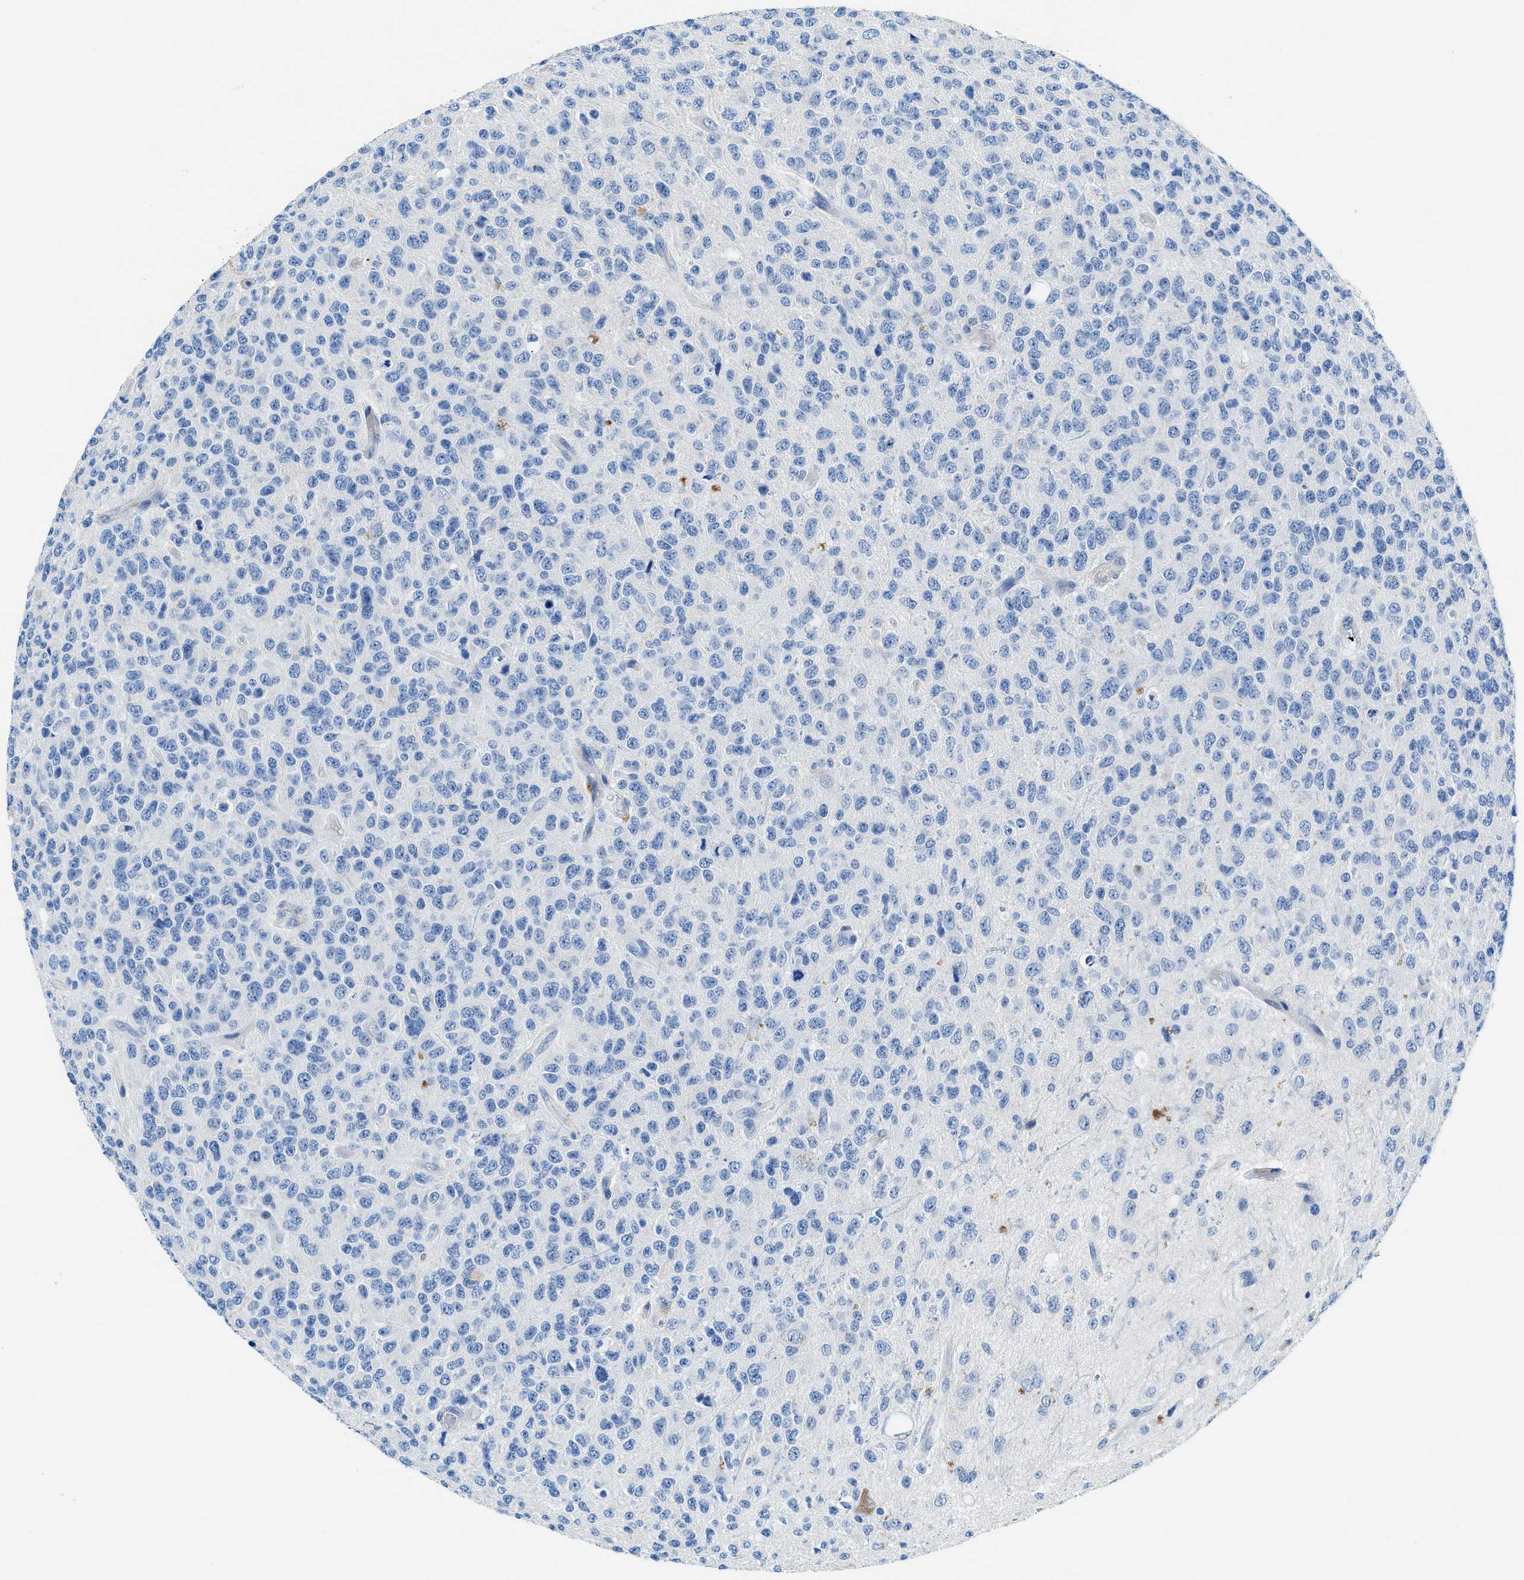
{"staining": {"intensity": "negative", "quantity": "none", "location": "none"}, "tissue": "glioma", "cell_type": "Tumor cells", "image_type": "cancer", "snomed": [{"axis": "morphology", "description": "Glioma, malignant, High grade"}, {"axis": "topography", "description": "pancreas cauda"}], "caption": "Human glioma stained for a protein using immunohistochemistry (IHC) shows no positivity in tumor cells.", "gene": "SLC10A6", "patient": {"sex": "male", "age": 60}}